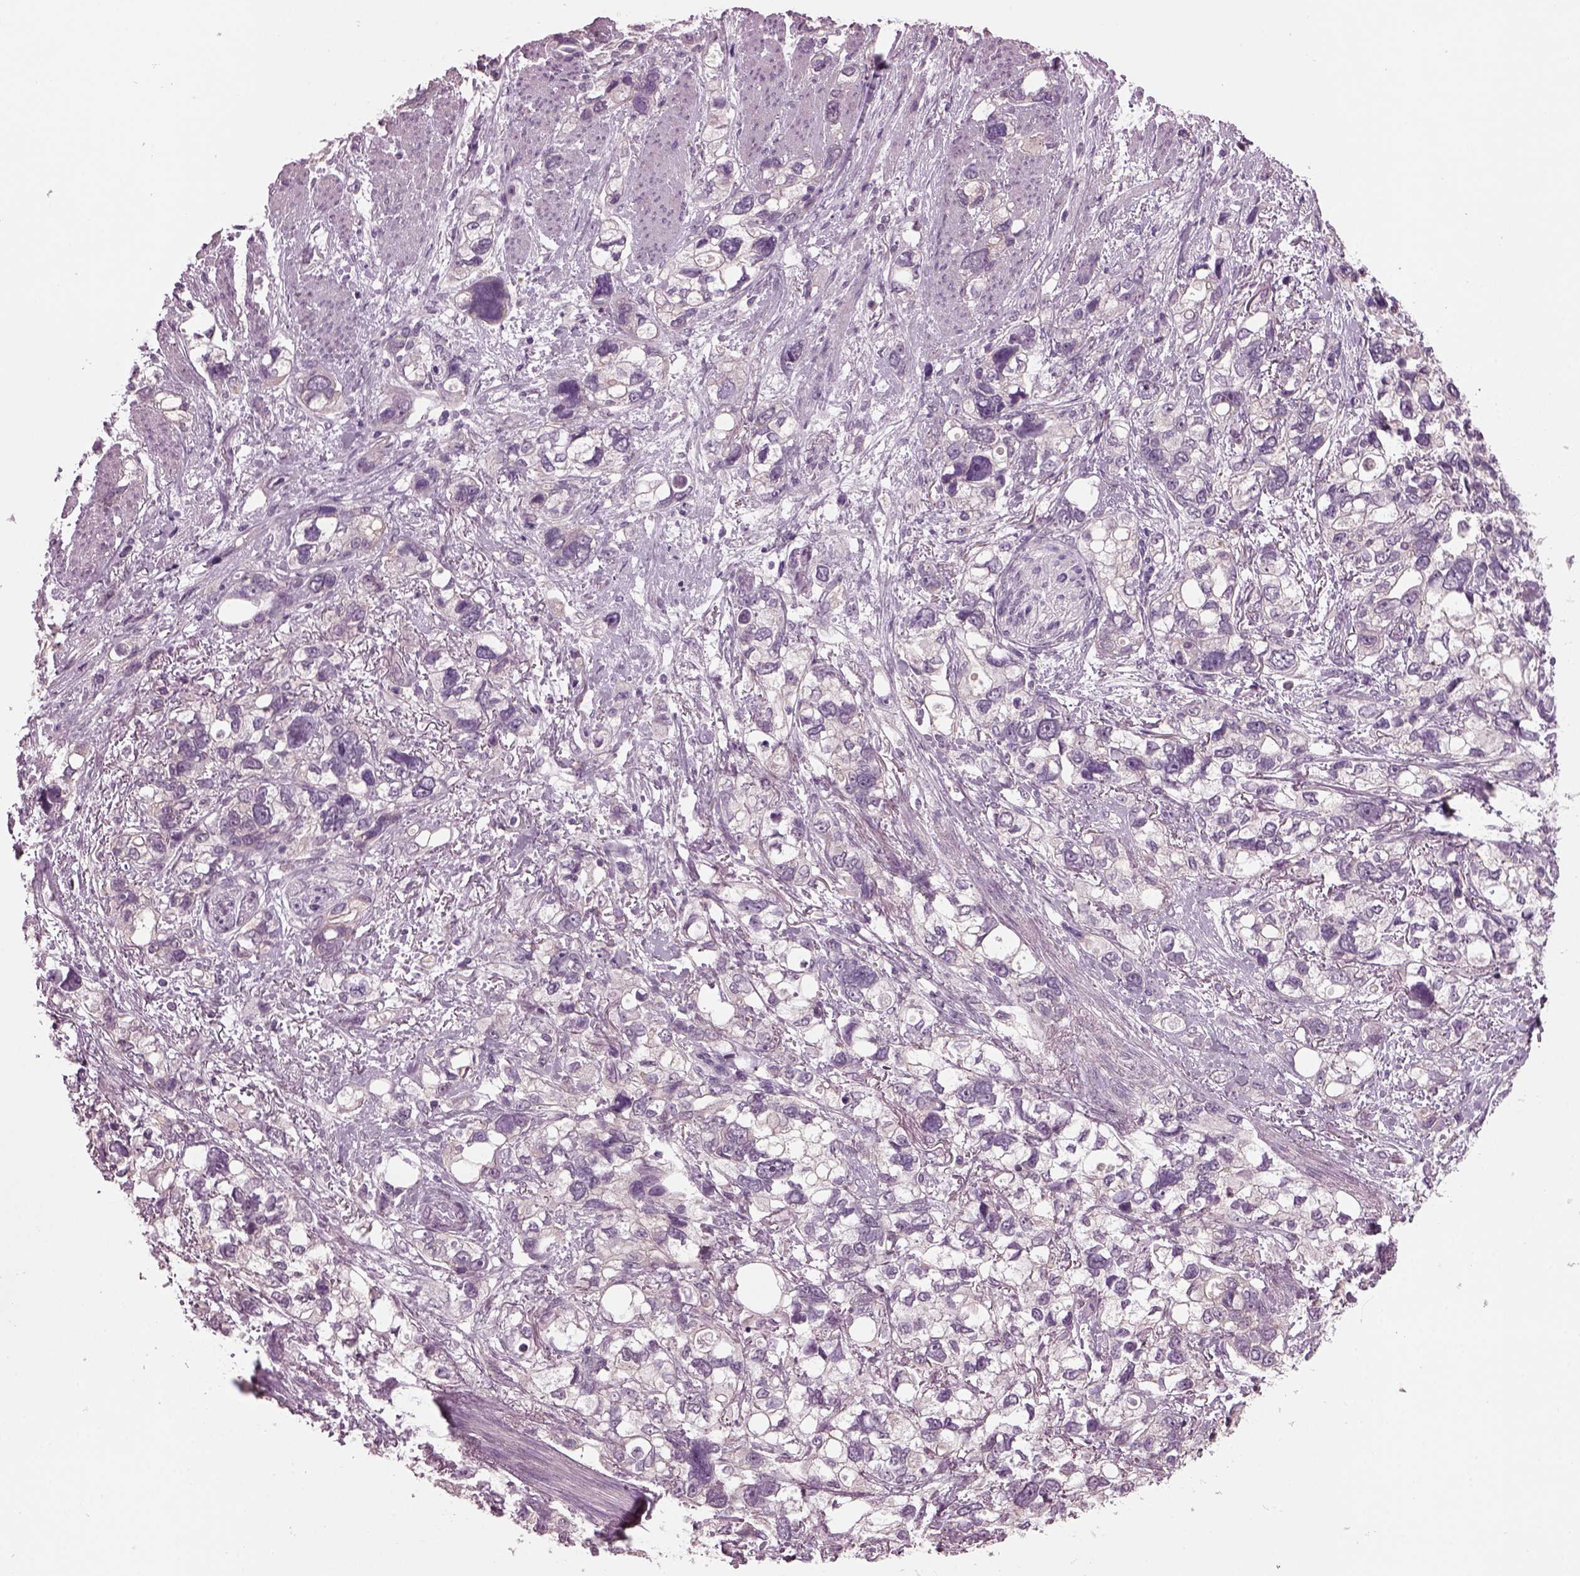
{"staining": {"intensity": "negative", "quantity": "none", "location": "none"}, "tissue": "stomach cancer", "cell_type": "Tumor cells", "image_type": "cancer", "snomed": [{"axis": "morphology", "description": "Adenocarcinoma, NOS"}, {"axis": "topography", "description": "Stomach, upper"}], "caption": "Tumor cells show no significant expression in stomach cancer (adenocarcinoma). (DAB IHC visualized using brightfield microscopy, high magnification).", "gene": "CLCN4", "patient": {"sex": "female", "age": 81}}